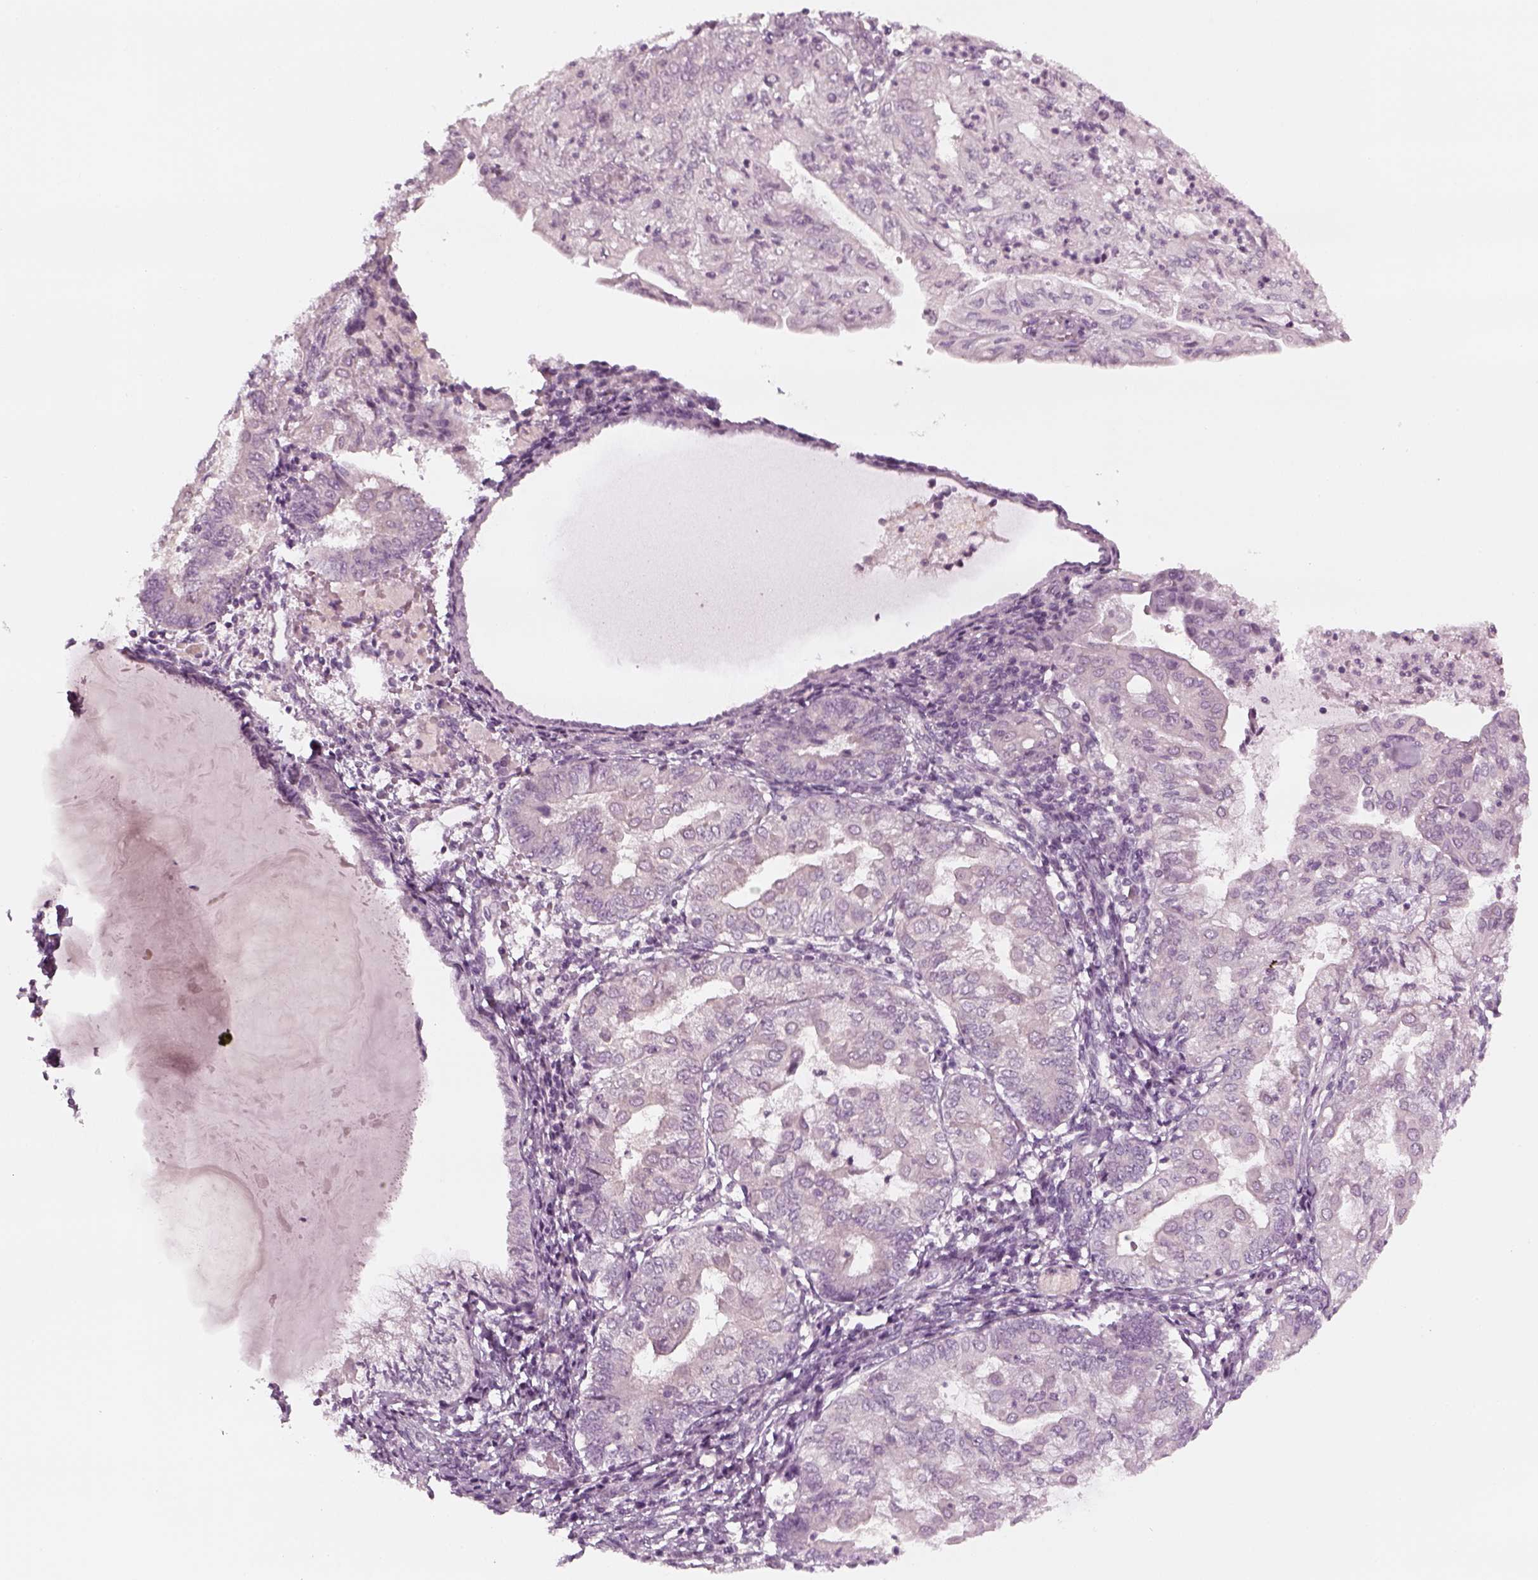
{"staining": {"intensity": "negative", "quantity": "none", "location": "none"}, "tissue": "endometrial cancer", "cell_type": "Tumor cells", "image_type": "cancer", "snomed": [{"axis": "morphology", "description": "Adenocarcinoma, NOS"}, {"axis": "topography", "description": "Endometrium"}], "caption": "Endometrial cancer (adenocarcinoma) was stained to show a protein in brown. There is no significant staining in tumor cells.", "gene": "PNMT", "patient": {"sex": "female", "age": 68}}